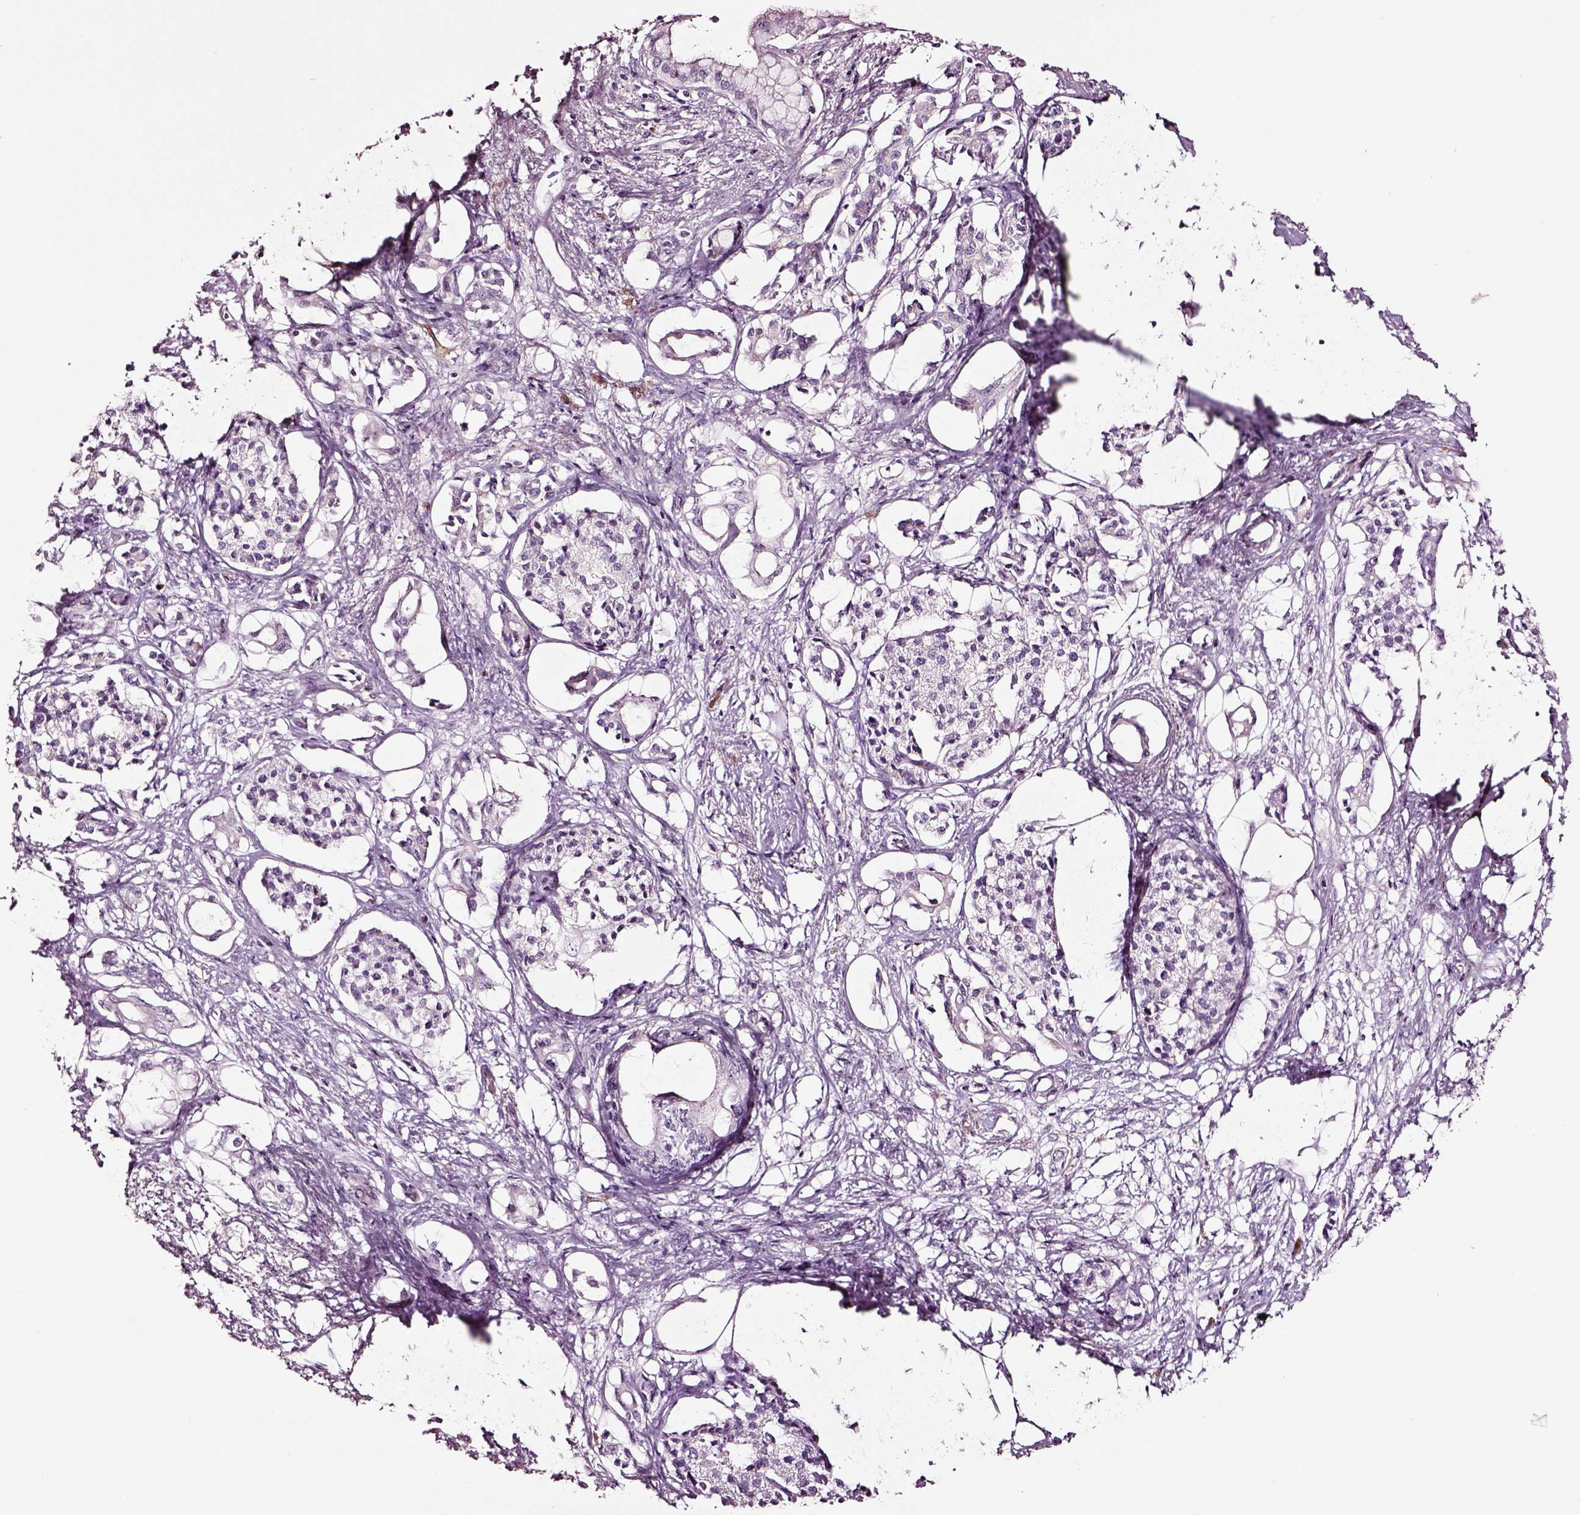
{"staining": {"intensity": "negative", "quantity": "none", "location": "none"}, "tissue": "pancreatic cancer", "cell_type": "Tumor cells", "image_type": "cancer", "snomed": [{"axis": "morphology", "description": "Adenocarcinoma, NOS"}, {"axis": "topography", "description": "Pancreas"}], "caption": "Human pancreatic adenocarcinoma stained for a protein using IHC reveals no expression in tumor cells.", "gene": "SOX10", "patient": {"sex": "female", "age": 63}}